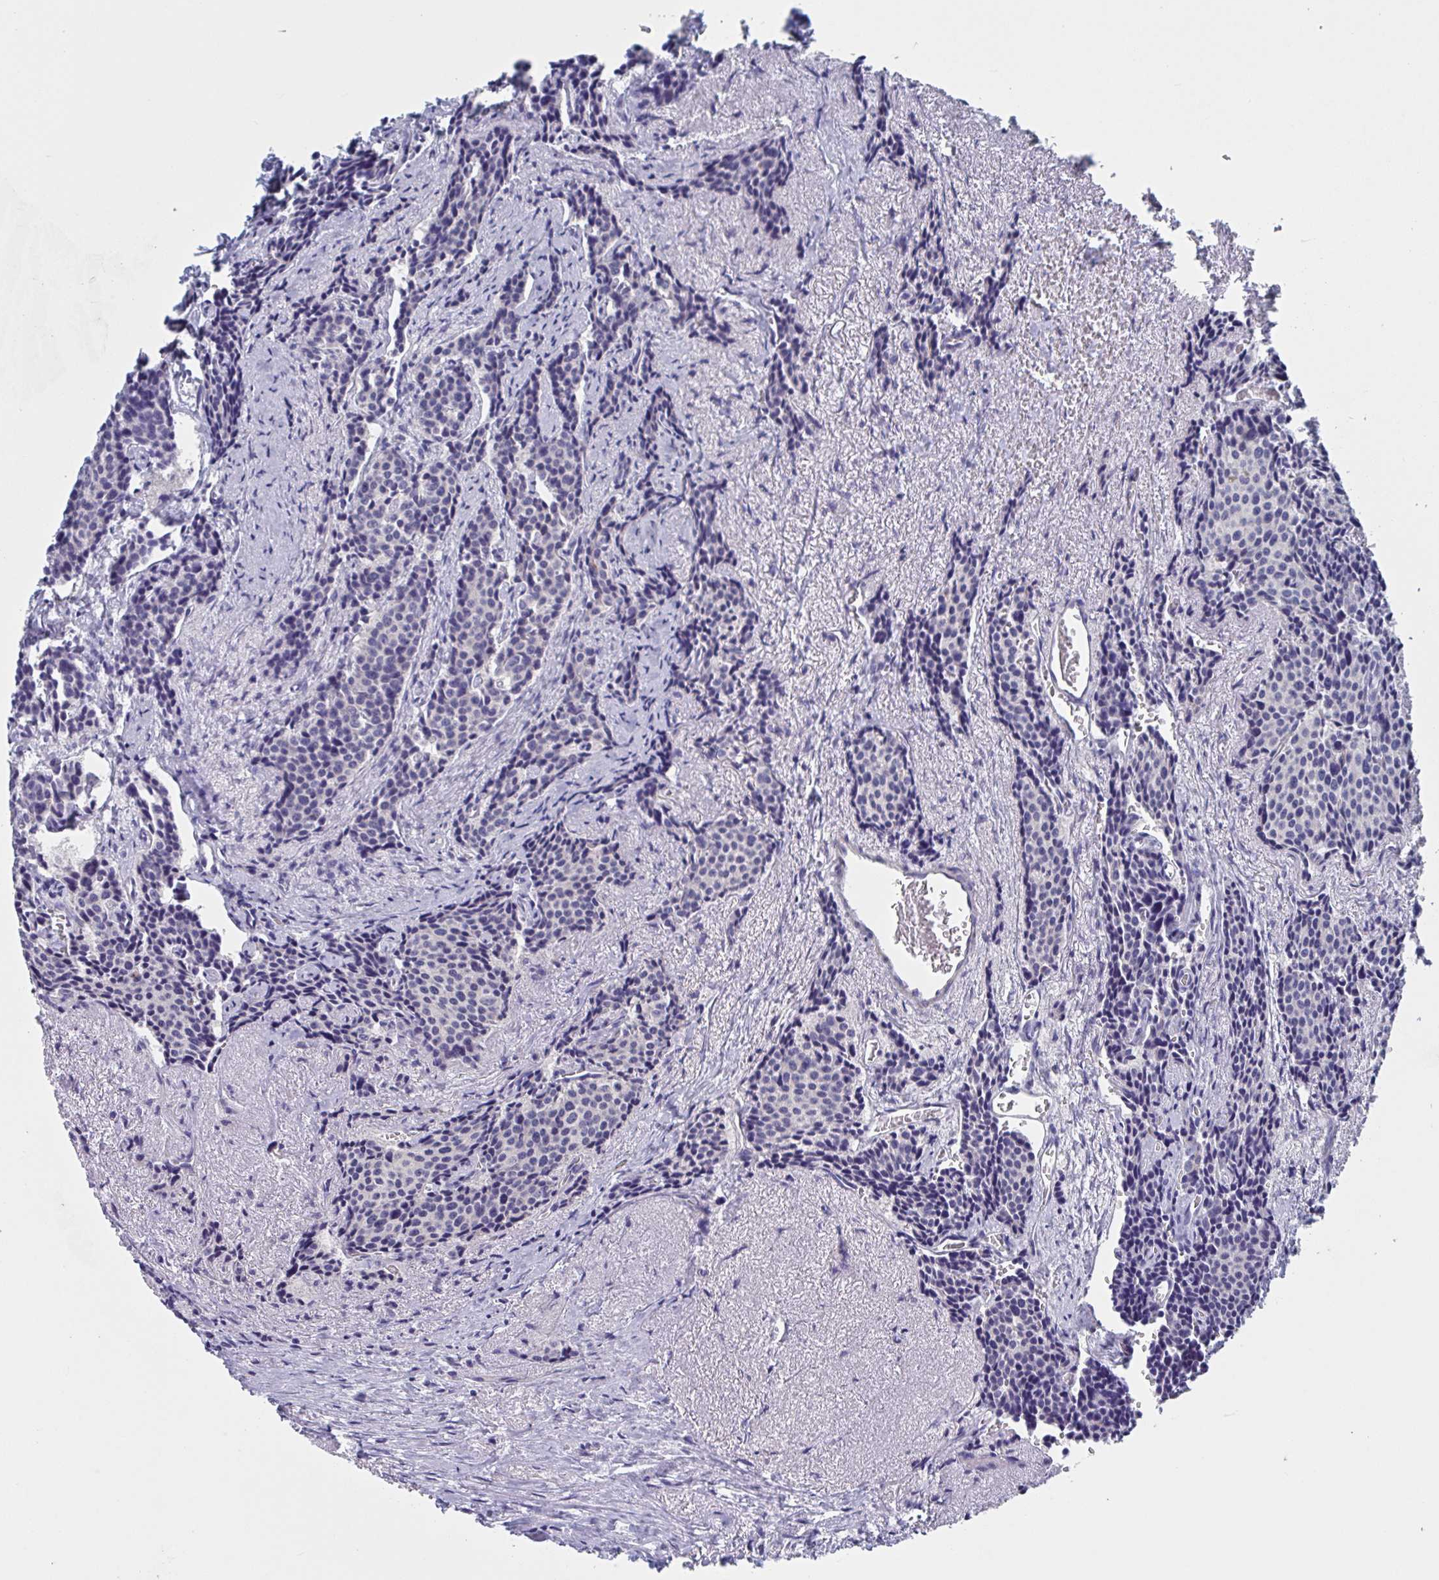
{"staining": {"intensity": "negative", "quantity": "none", "location": "none"}, "tissue": "carcinoid", "cell_type": "Tumor cells", "image_type": "cancer", "snomed": [{"axis": "morphology", "description": "Carcinoid, malignant, NOS"}, {"axis": "topography", "description": "Small intestine"}], "caption": "DAB immunohistochemical staining of human carcinoid exhibits no significant positivity in tumor cells.", "gene": "ST14", "patient": {"sex": "male", "age": 73}}